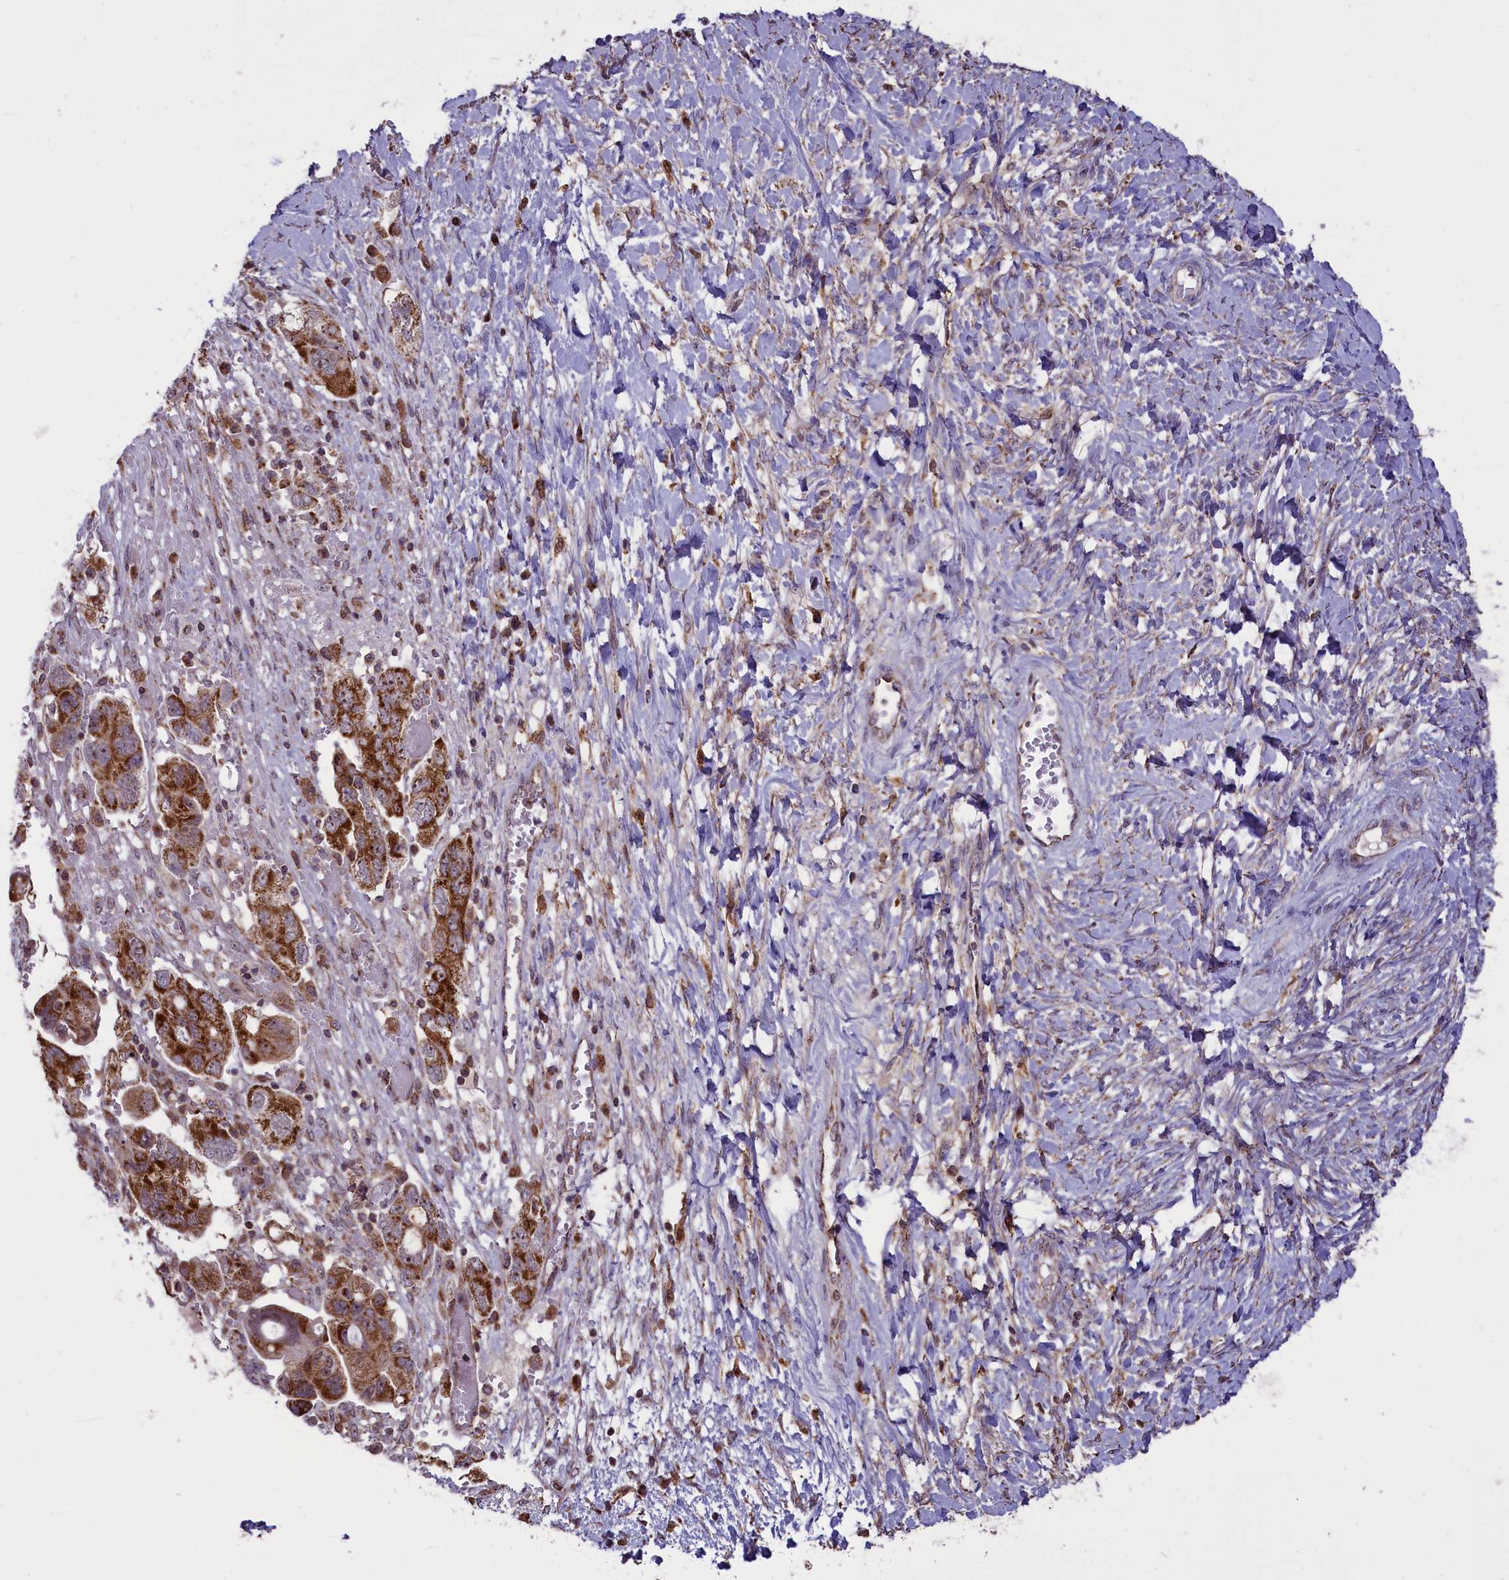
{"staining": {"intensity": "strong", "quantity": ">75%", "location": "cytoplasmic/membranous"}, "tissue": "ovarian cancer", "cell_type": "Tumor cells", "image_type": "cancer", "snomed": [{"axis": "morphology", "description": "Carcinoma, NOS"}, {"axis": "morphology", "description": "Cystadenocarcinoma, serous, NOS"}, {"axis": "topography", "description": "Ovary"}], "caption": "DAB (3,3'-diaminobenzidine) immunohistochemical staining of ovarian cancer (carcinoma) reveals strong cytoplasmic/membranous protein positivity in about >75% of tumor cells.", "gene": "GLRX5", "patient": {"sex": "female", "age": 69}}